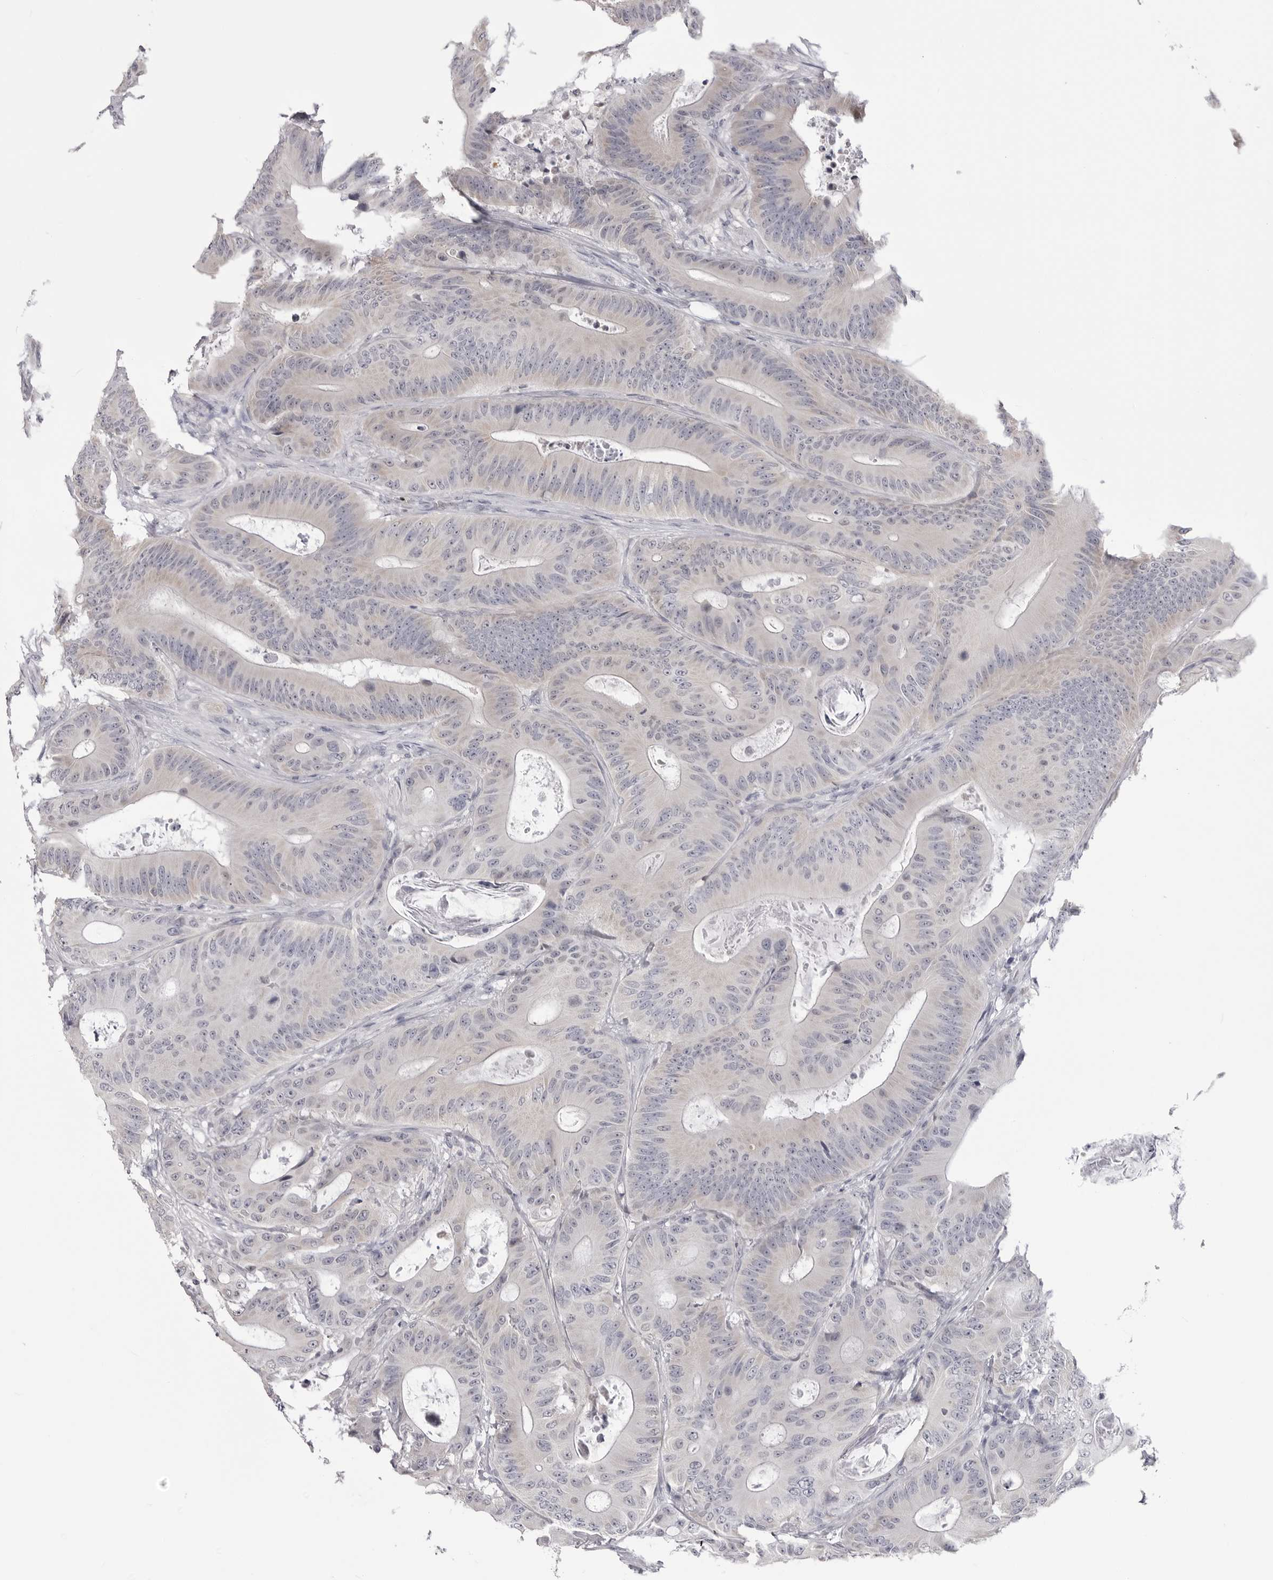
{"staining": {"intensity": "weak", "quantity": "<25%", "location": "cytoplasmic/membranous"}, "tissue": "colorectal cancer", "cell_type": "Tumor cells", "image_type": "cancer", "snomed": [{"axis": "morphology", "description": "Adenocarcinoma, NOS"}, {"axis": "topography", "description": "Colon"}], "caption": "Immunohistochemistry of human adenocarcinoma (colorectal) reveals no expression in tumor cells.", "gene": "STAP2", "patient": {"sex": "male", "age": 83}}